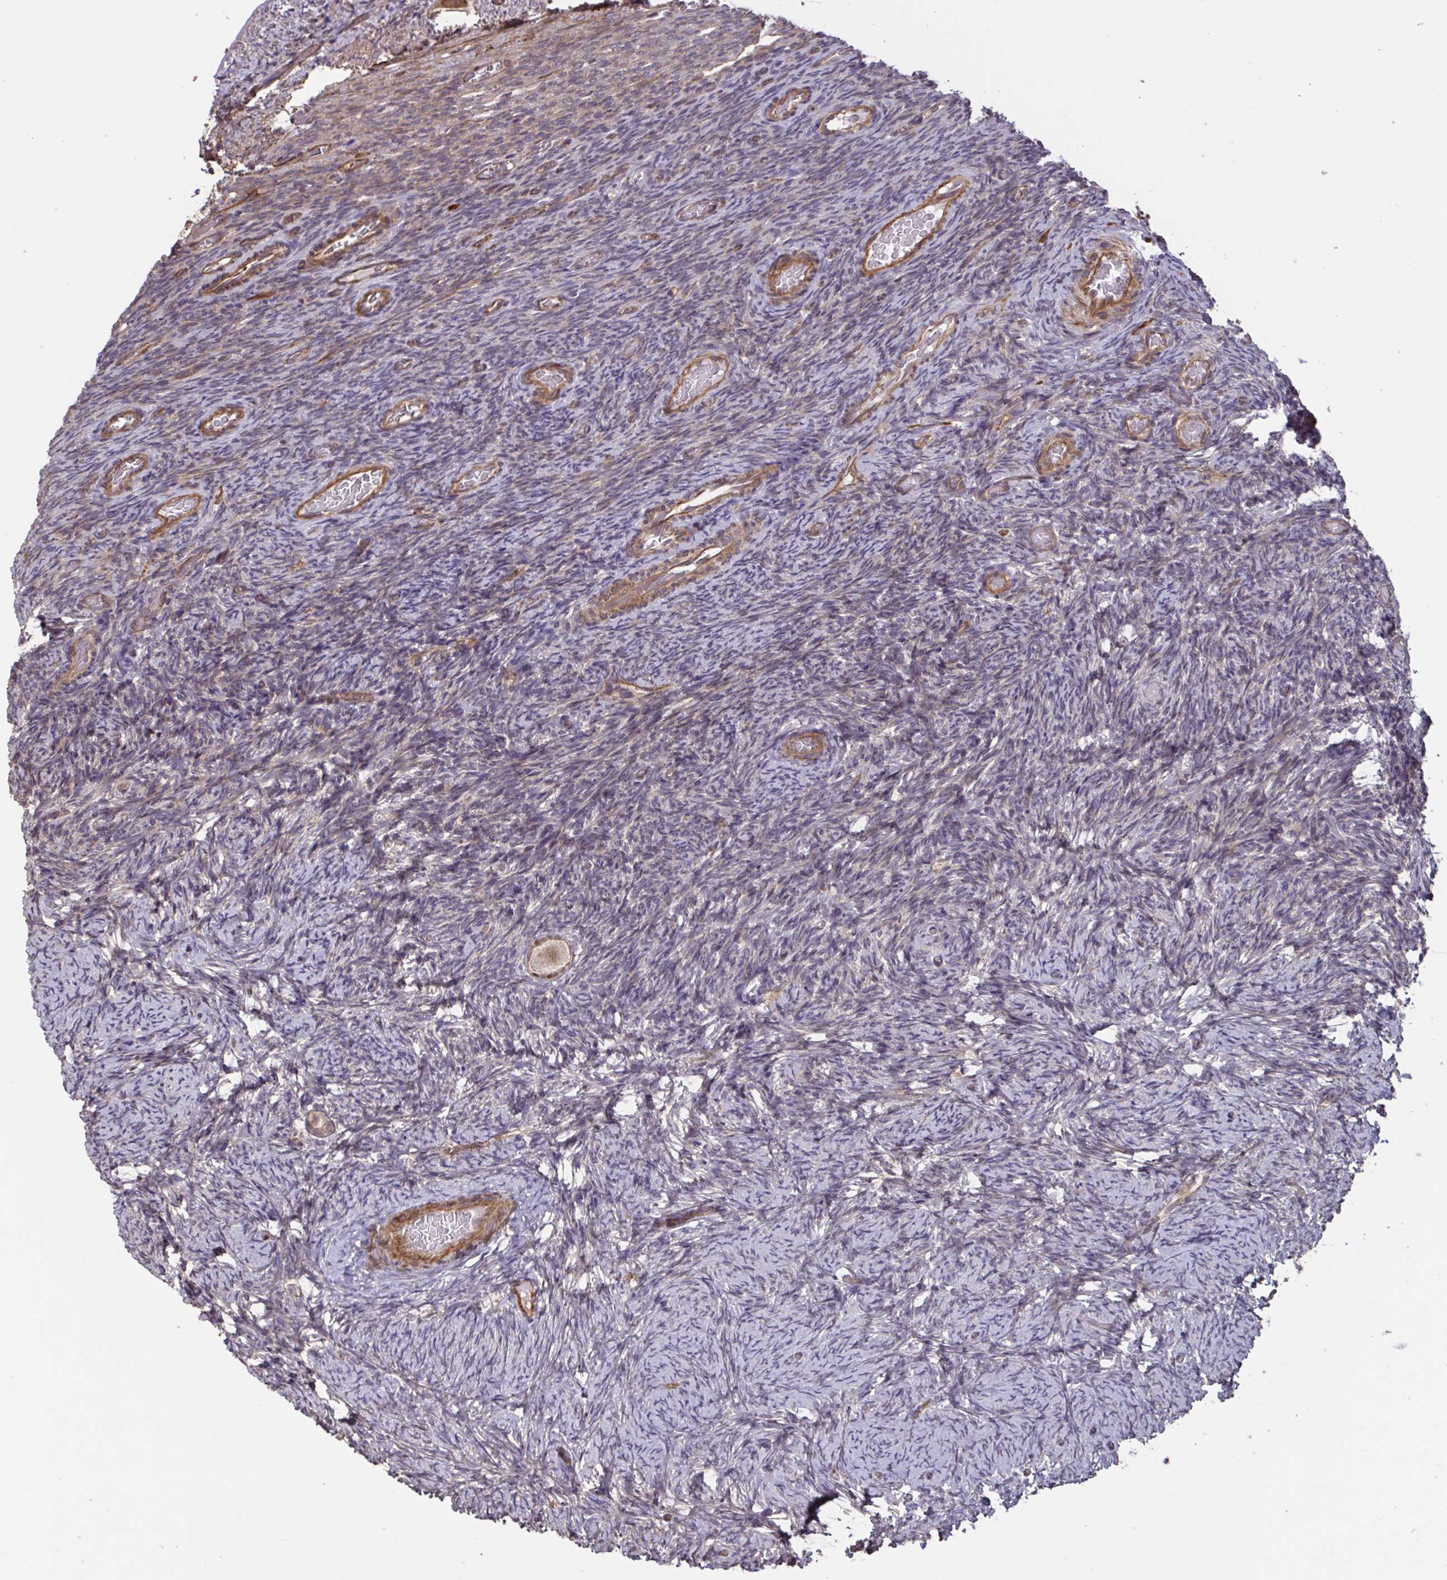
{"staining": {"intensity": "weak", "quantity": ">75%", "location": "nuclear"}, "tissue": "ovary", "cell_type": "Follicle cells", "image_type": "normal", "snomed": [{"axis": "morphology", "description": "Normal tissue, NOS"}, {"axis": "topography", "description": "Ovary"}], "caption": "Weak nuclear protein staining is identified in approximately >75% of follicle cells in ovary. Nuclei are stained in blue.", "gene": "IPO5", "patient": {"sex": "female", "age": 34}}